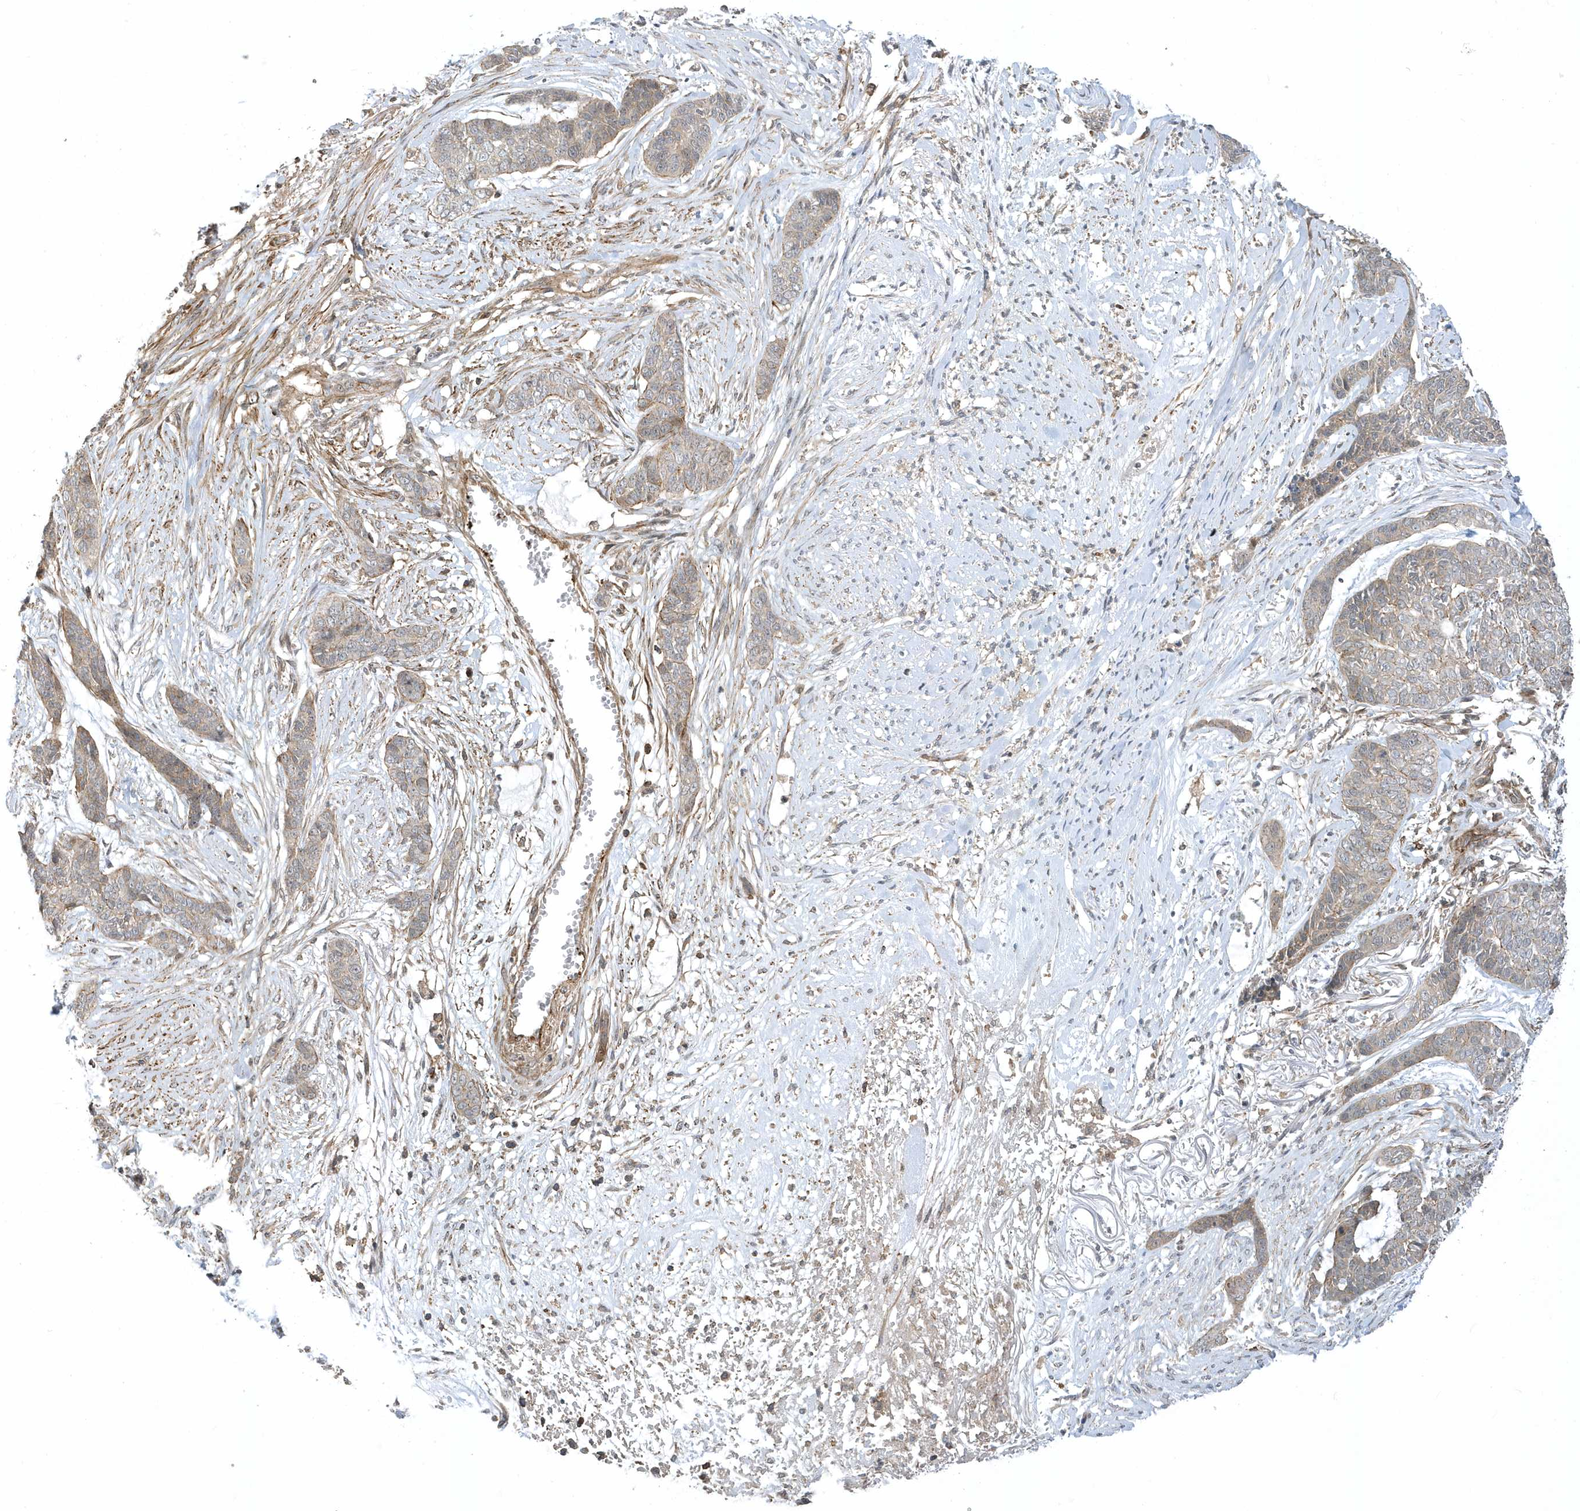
{"staining": {"intensity": "weak", "quantity": ">75%", "location": "cytoplasmic/membranous"}, "tissue": "skin cancer", "cell_type": "Tumor cells", "image_type": "cancer", "snomed": [{"axis": "morphology", "description": "Basal cell carcinoma"}, {"axis": "topography", "description": "Skin"}], "caption": "A histopathology image of human skin cancer (basal cell carcinoma) stained for a protein exhibits weak cytoplasmic/membranous brown staining in tumor cells.", "gene": "ZBTB8A", "patient": {"sex": "female", "age": 64}}